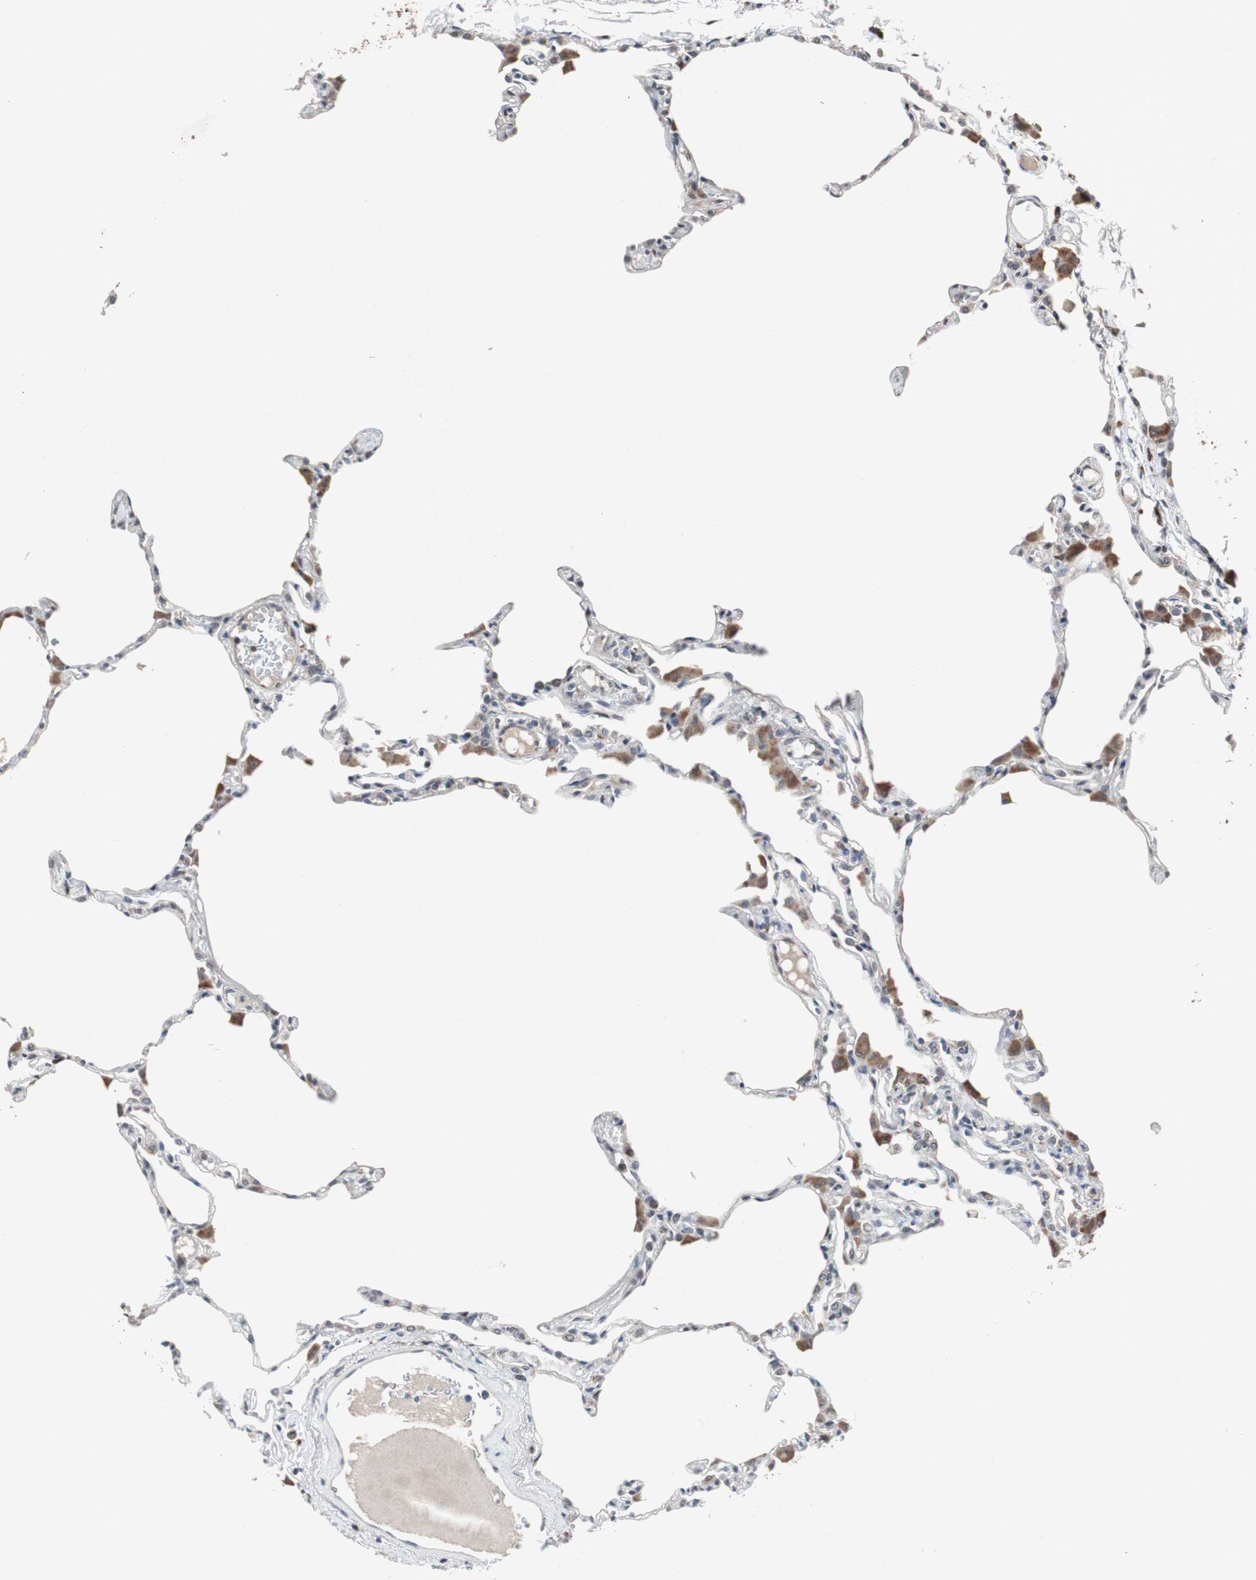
{"staining": {"intensity": "negative", "quantity": "none", "location": "none"}, "tissue": "lung", "cell_type": "Alveolar cells", "image_type": "normal", "snomed": [{"axis": "morphology", "description": "Normal tissue, NOS"}, {"axis": "topography", "description": "Lung"}], "caption": "DAB immunohistochemical staining of benign human lung displays no significant expression in alveolar cells.", "gene": "TP63", "patient": {"sex": "female", "age": 49}}